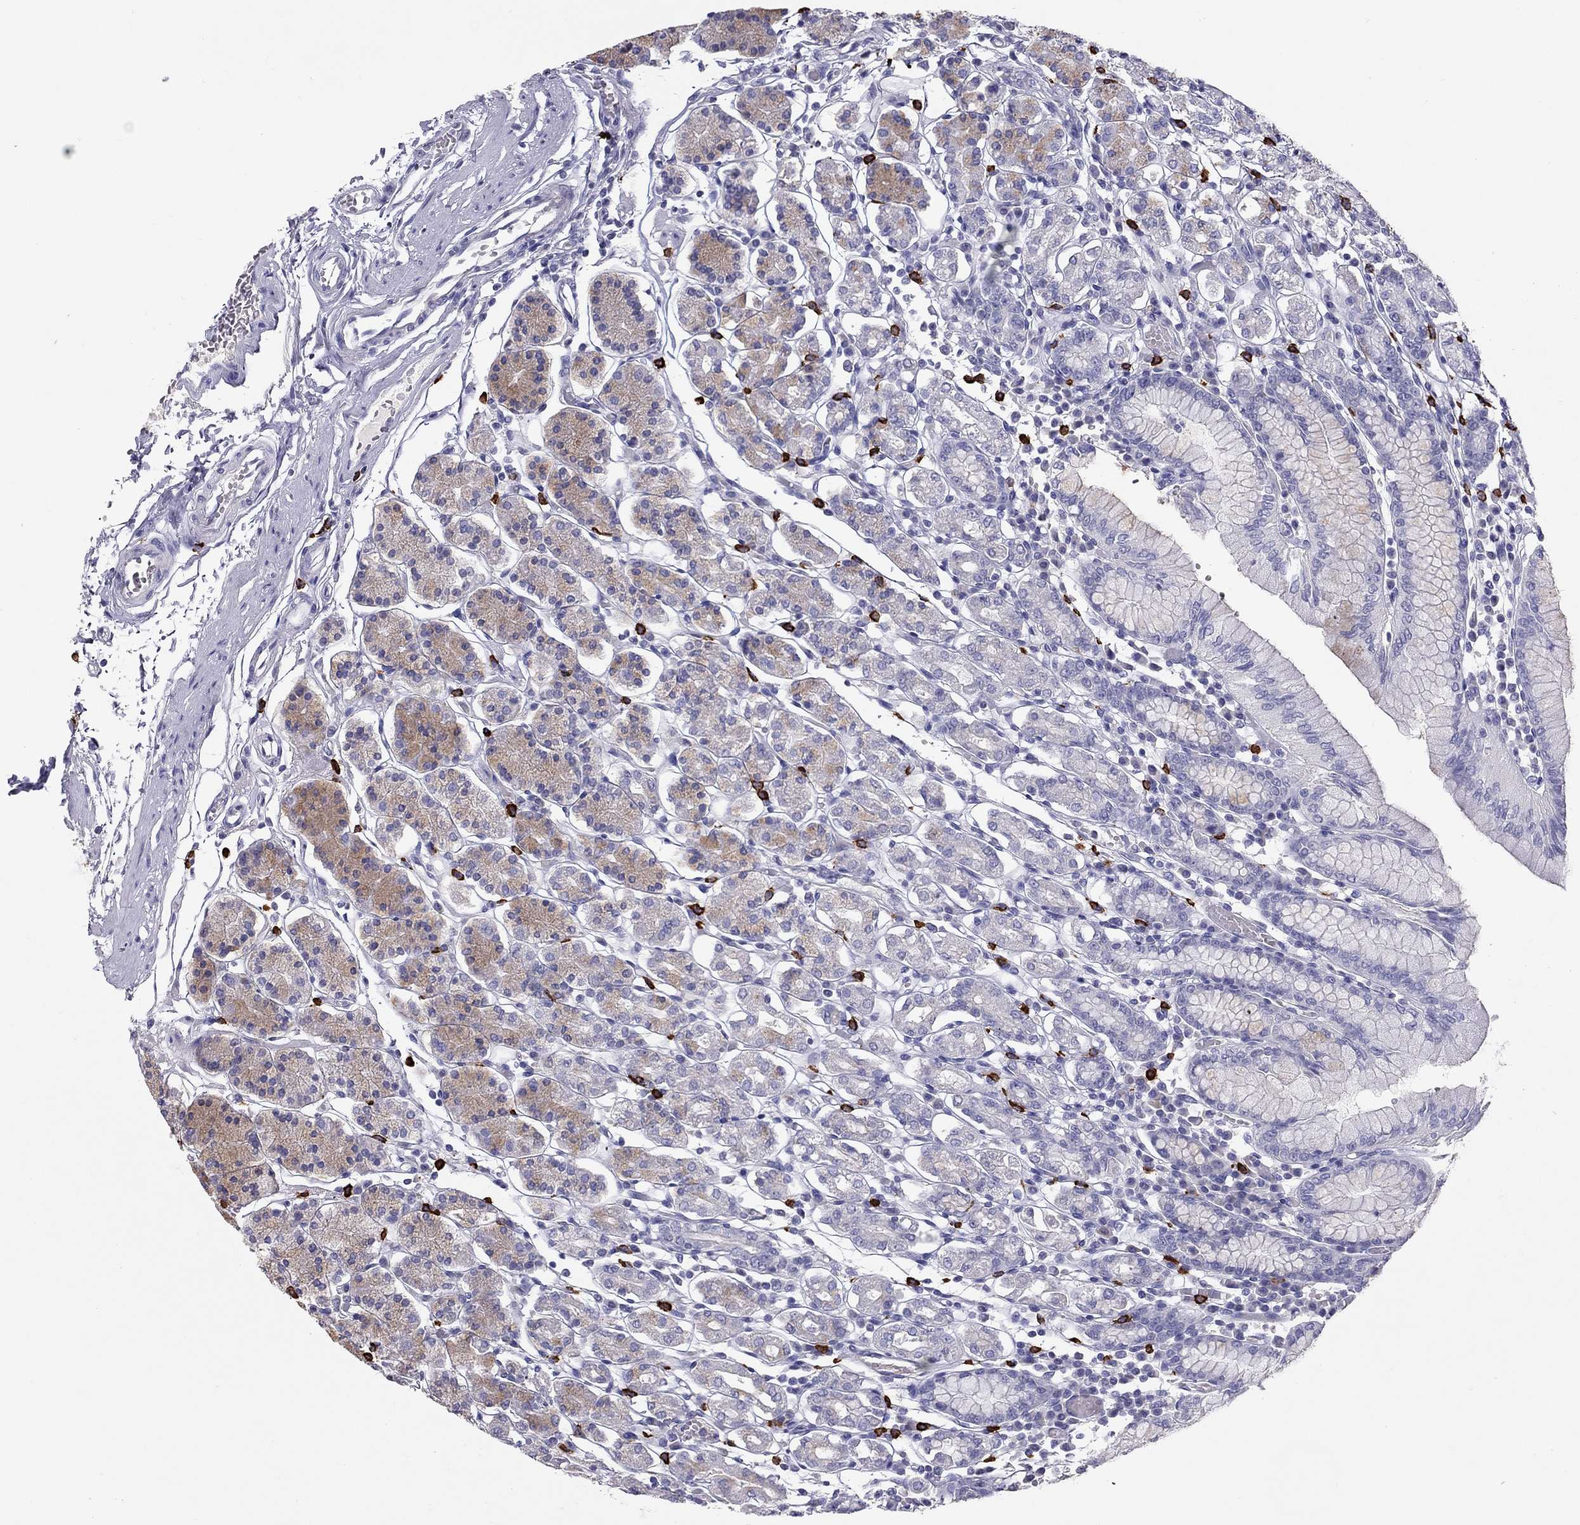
{"staining": {"intensity": "weak", "quantity": "<25%", "location": "cytoplasmic/membranous"}, "tissue": "stomach", "cell_type": "Glandular cells", "image_type": "normal", "snomed": [{"axis": "morphology", "description": "Normal tissue, NOS"}, {"axis": "topography", "description": "Stomach, upper"}, {"axis": "topography", "description": "Stomach"}], "caption": "Stomach stained for a protein using IHC exhibits no staining glandular cells.", "gene": "IL17REL", "patient": {"sex": "male", "age": 62}}